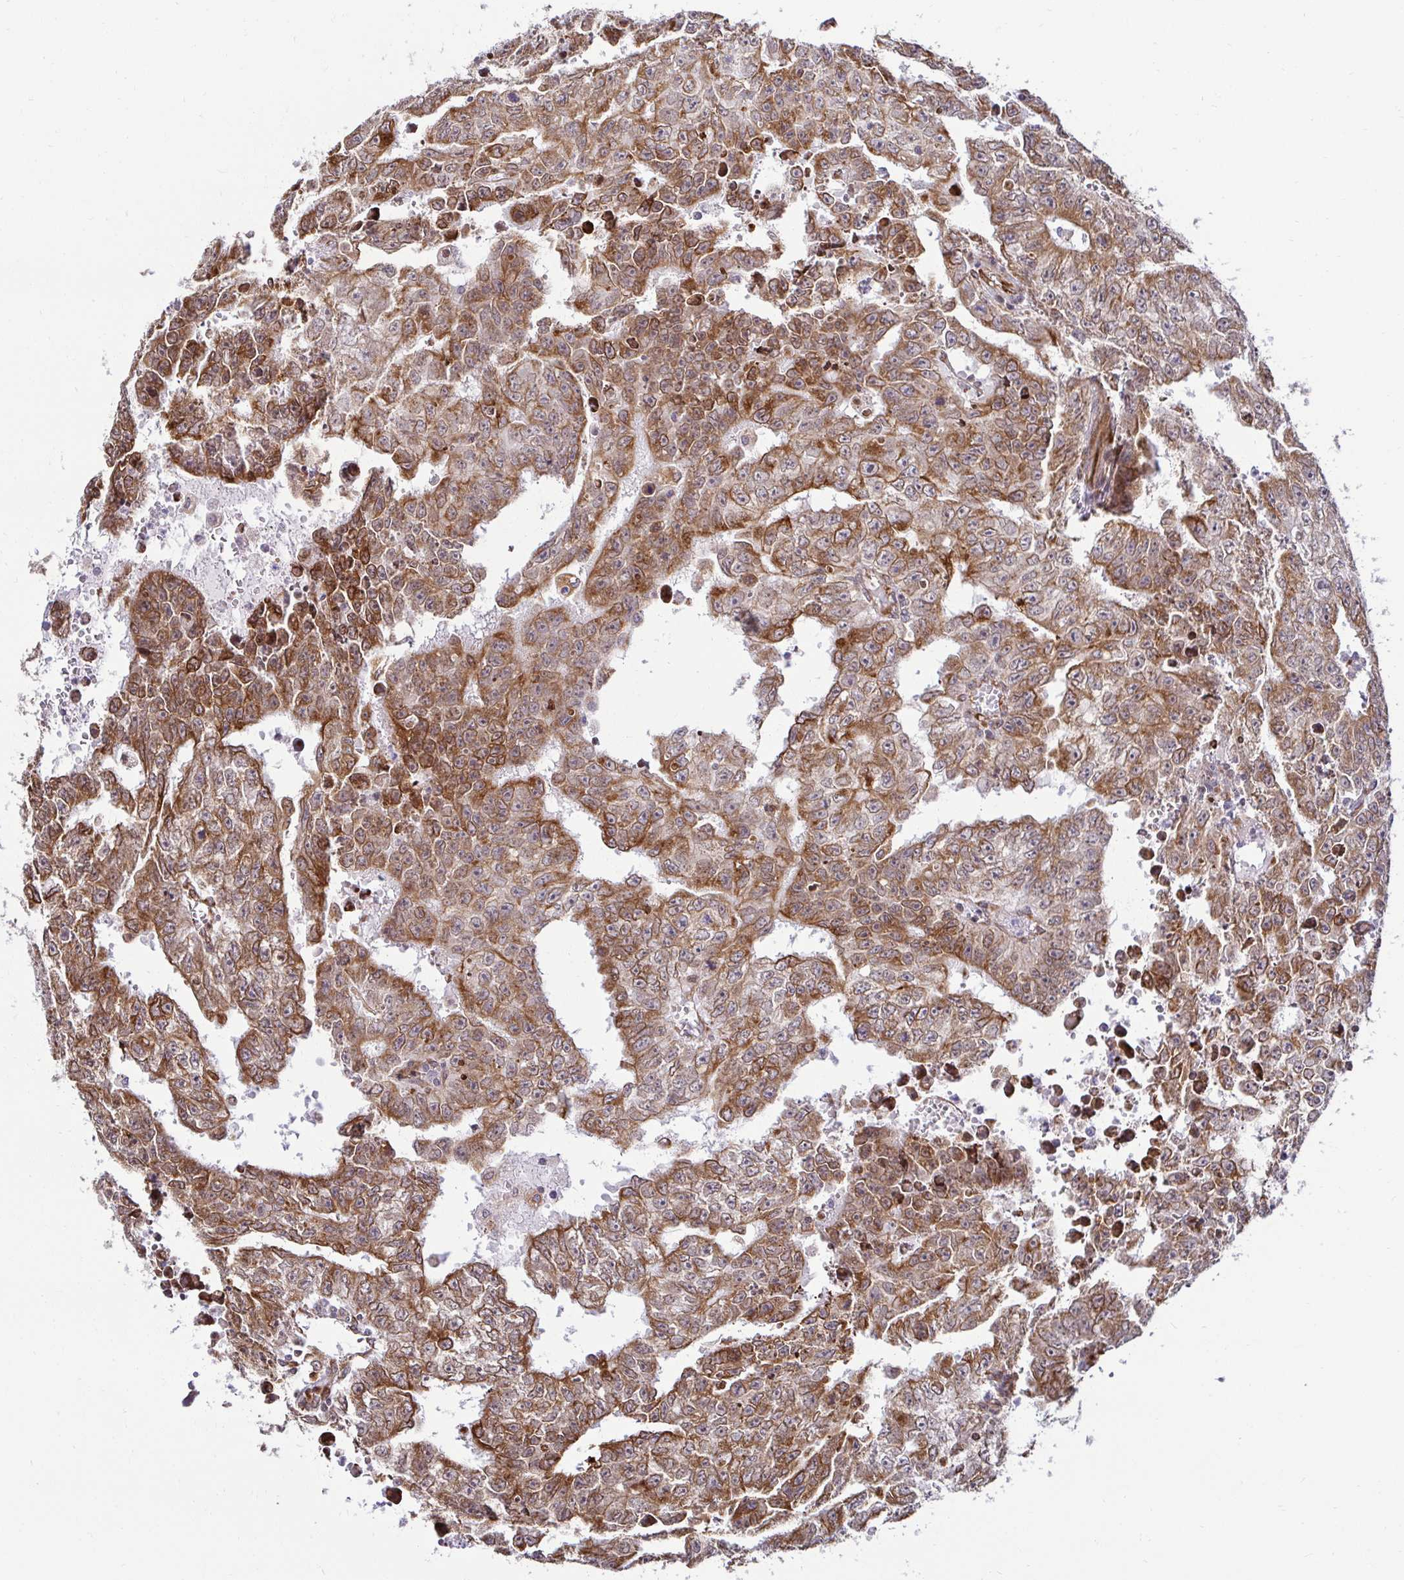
{"staining": {"intensity": "moderate", "quantity": ">75%", "location": "cytoplasmic/membranous"}, "tissue": "testis cancer", "cell_type": "Tumor cells", "image_type": "cancer", "snomed": [{"axis": "morphology", "description": "Carcinoma, Embryonal, NOS"}, {"axis": "morphology", "description": "Teratoma, malignant, NOS"}, {"axis": "topography", "description": "Testis"}], "caption": "IHC (DAB (3,3'-diaminobenzidine)) staining of human testis cancer exhibits moderate cytoplasmic/membranous protein expression in approximately >75% of tumor cells.", "gene": "HPS1", "patient": {"sex": "male", "age": 24}}